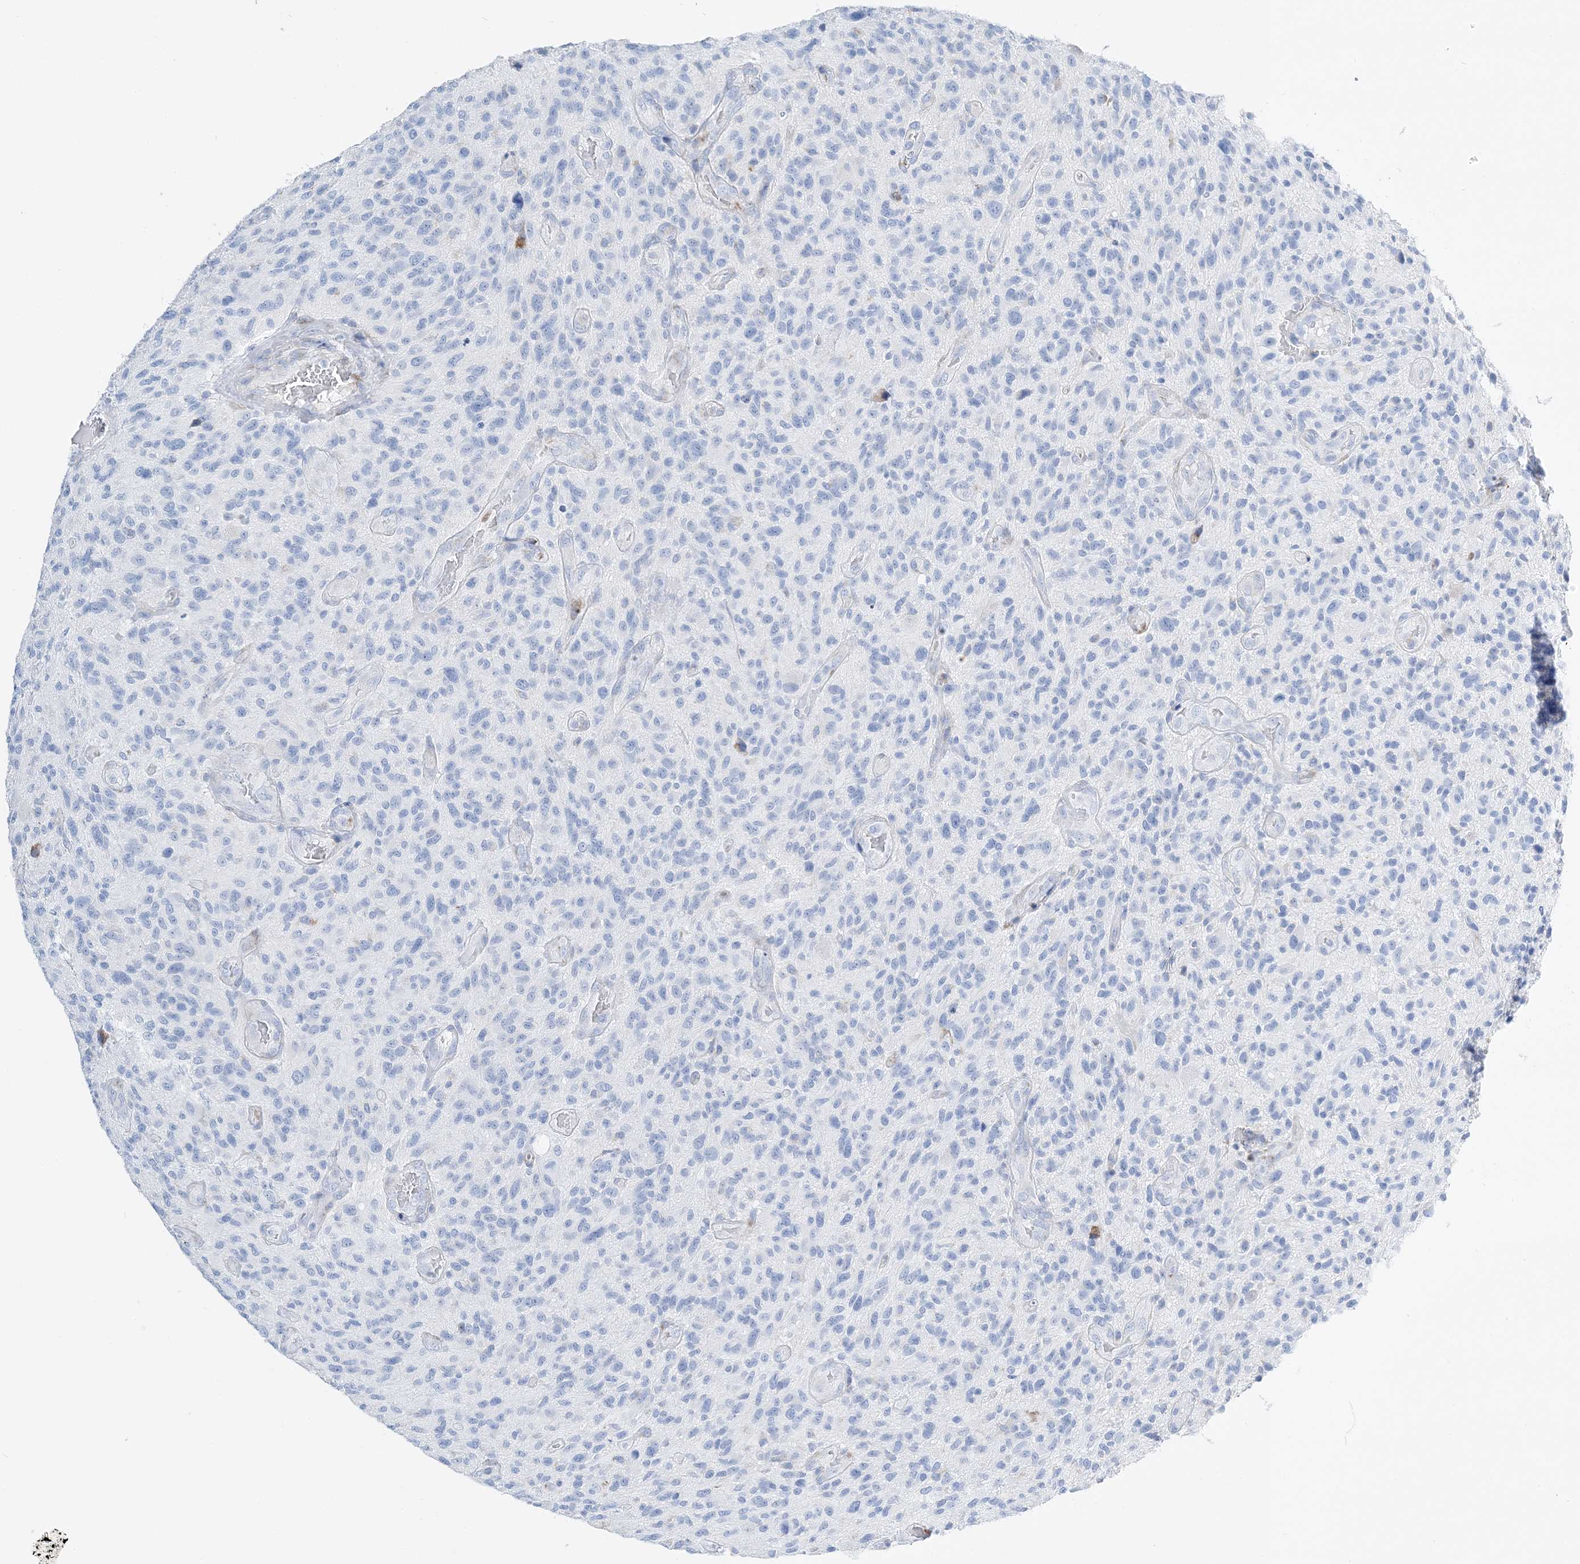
{"staining": {"intensity": "negative", "quantity": "none", "location": "none"}, "tissue": "glioma", "cell_type": "Tumor cells", "image_type": "cancer", "snomed": [{"axis": "morphology", "description": "Glioma, malignant, High grade"}, {"axis": "topography", "description": "Brain"}], "caption": "An image of glioma stained for a protein exhibits no brown staining in tumor cells.", "gene": "TSPYL6", "patient": {"sex": "male", "age": 47}}